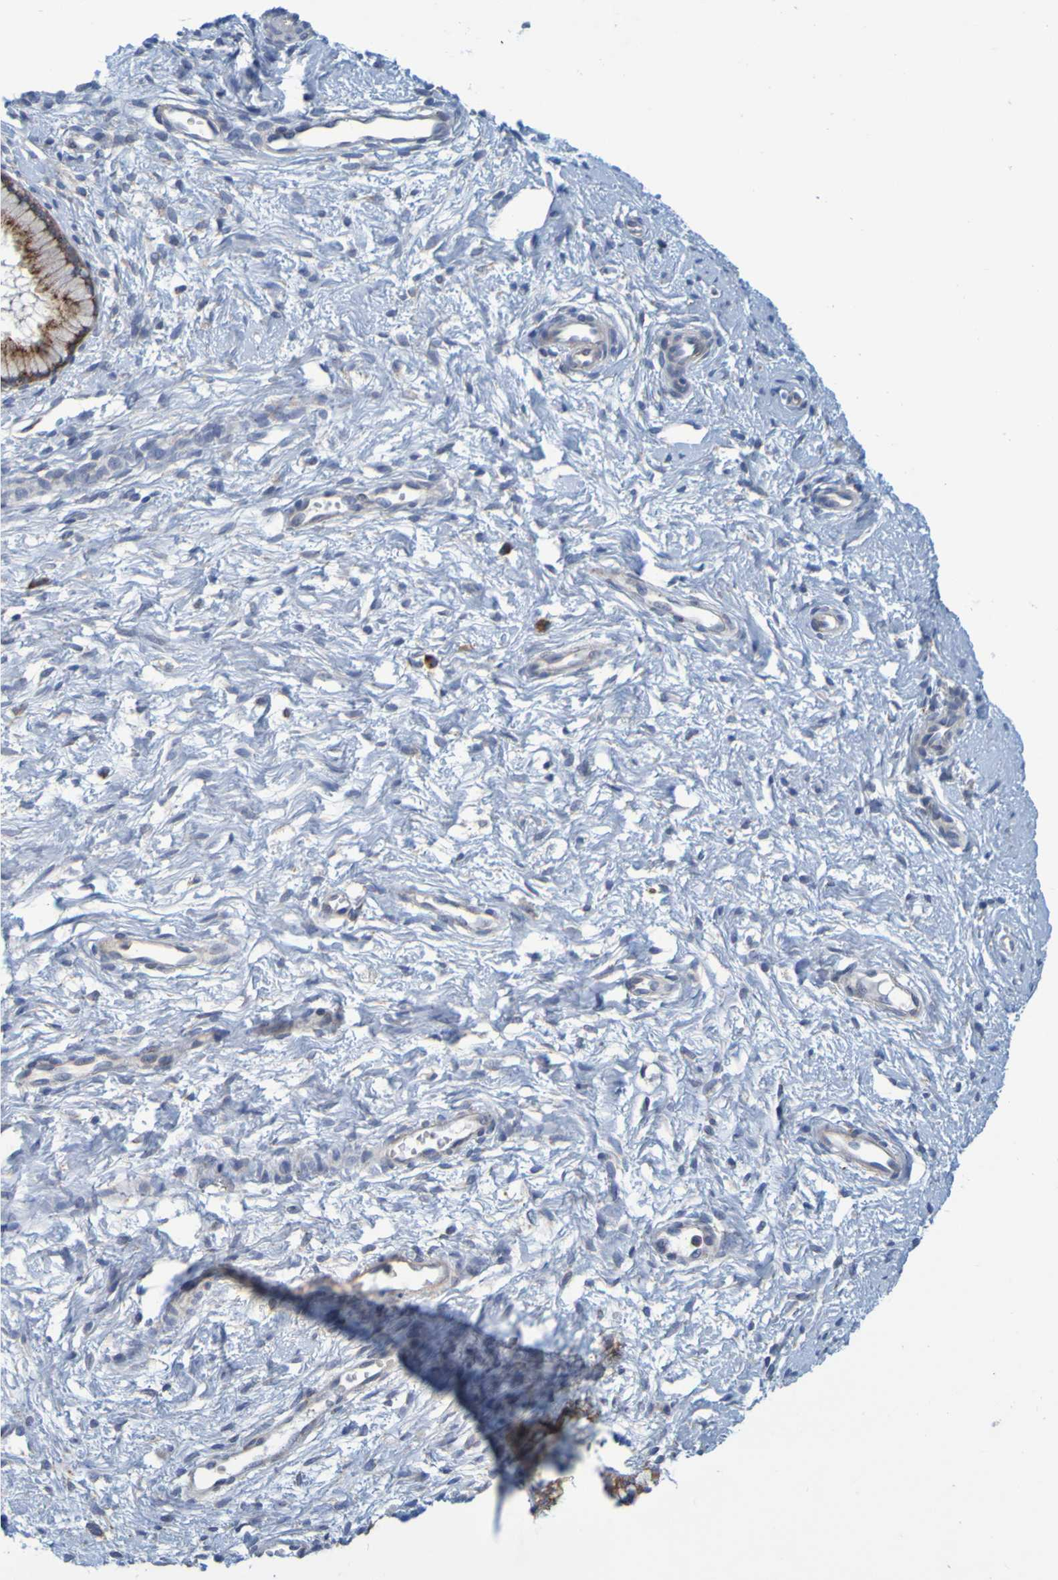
{"staining": {"intensity": "moderate", "quantity": ">75%", "location": "cytoplasmic/membranous"}, "tissue": "cervix", "cell_type": "Glandular cells", "image_type": "normal", "snomed": [{"axis": "morphology", "description": "Normal tissue, NOS"}, {"axis": "topography", "description": "Cervix"}], "caption": "Immunohistochemistry (IHC) staining of benign cervix, which exhibits medium levels of moderate cytoplasmic/membranous staining in approximately >75% of glandular cells indicating moderate cytoplasmic/membranous protein positivity. The staining was performed using DAB (brown) for protein detection and nuclei were counterstained in hematoxylin (blue).", "gene": "SIL1", "patient": {"sex": "female", "age": 65}}